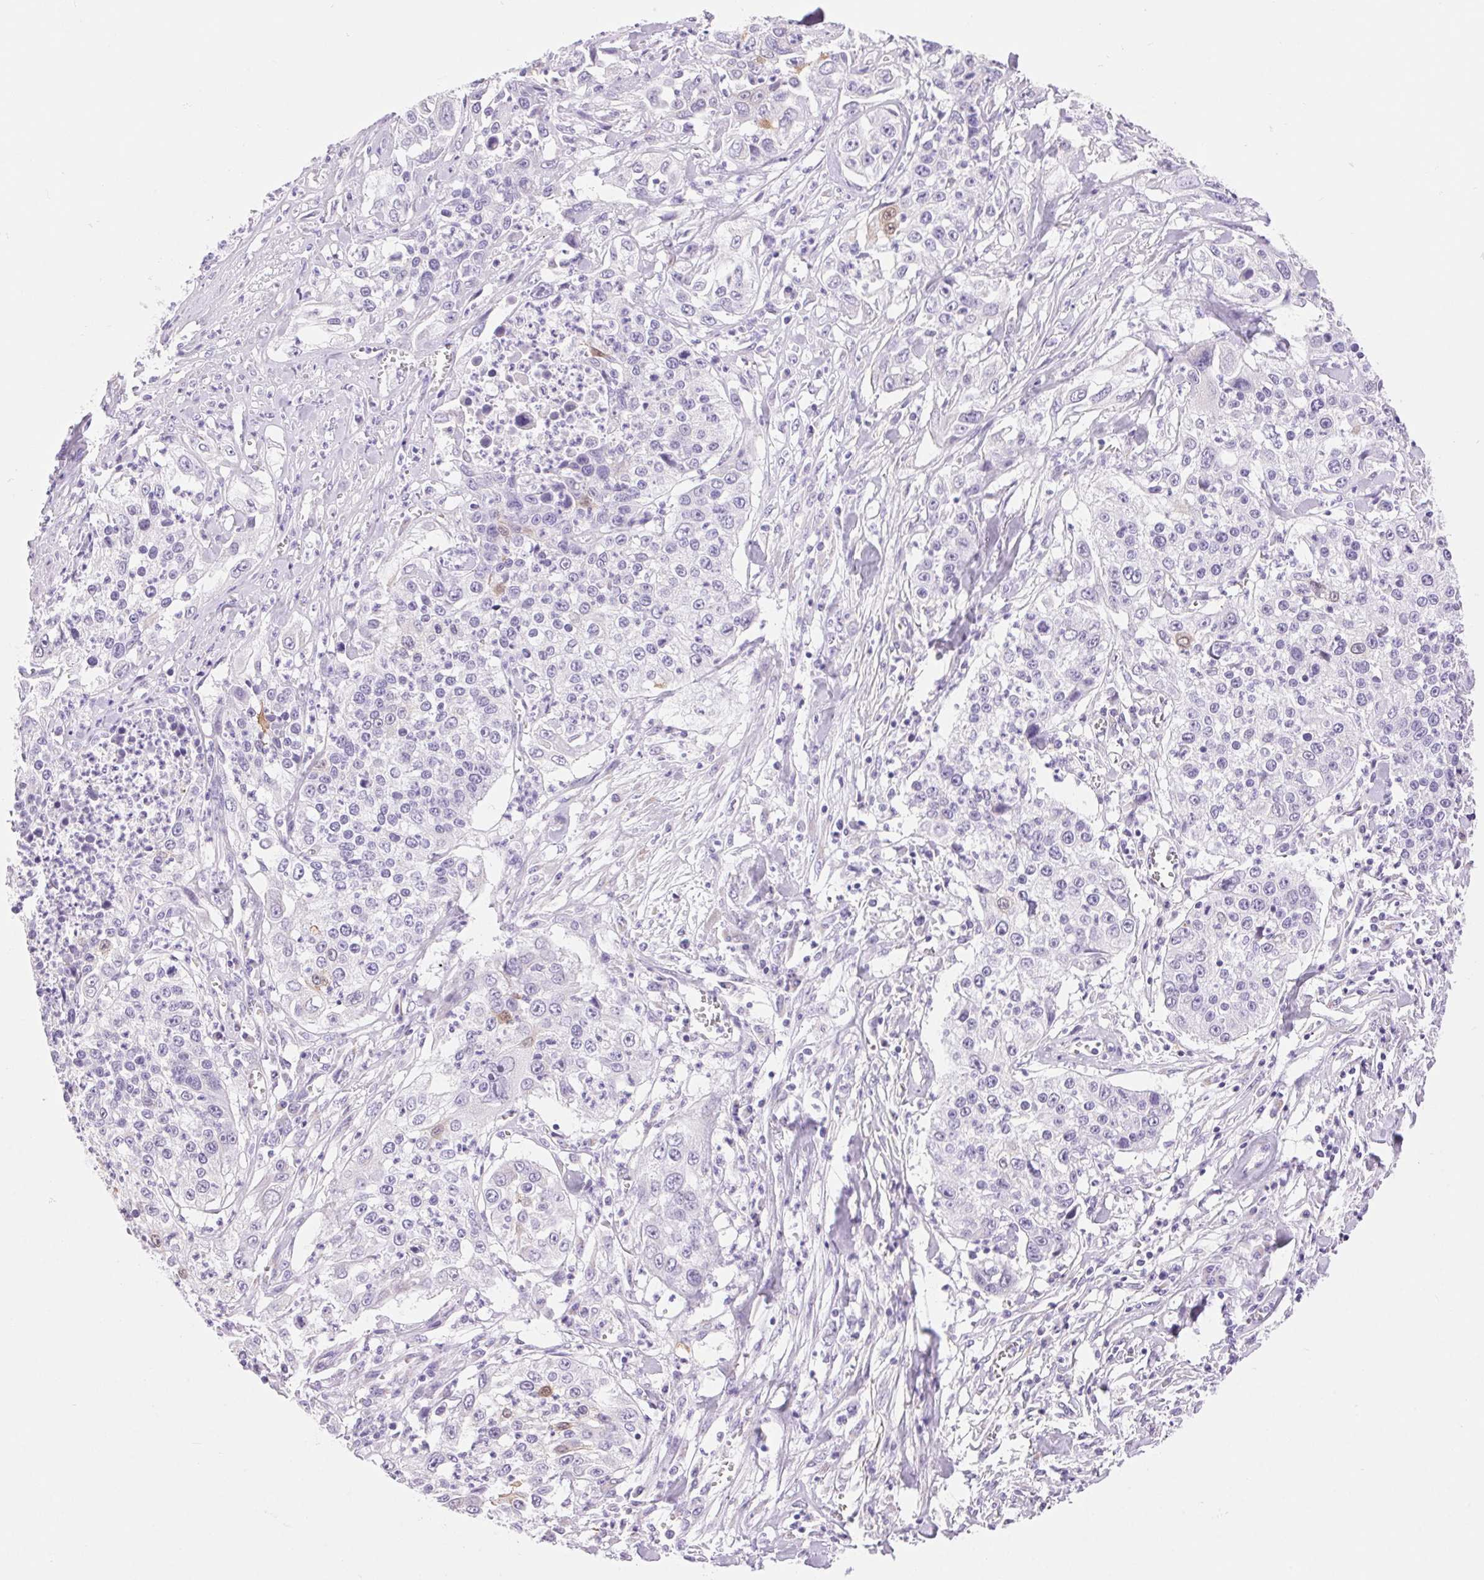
{"staining": {"intensity": "moderate", "quantity": "<25%", "location": "cytoplasmic/membranous,nuclear"}, "tissue": "lung cancer", "cell_type": "Tumor cells", "image_type": "cancer", "snomed": [{"axis": "morphology", "description": "Squamous cell carcinoma, NOS"}, {"axis": "morphology", "description": "Squamous cell carcinoma, metastatic, NOS"}, {"axis": "topography", "description": "Lung"}, {"axis": "topography", "description": "Pleura, NOS"}], "caption": "About <25% of tumor cells in lung cancer reveal moderate cytoplasmic/membranous and nuclear protein positivity as visualized by brown immunohistochemical staining.", "gene": "SERPINB3", "patient": {"sex": "male", "age": 72}}